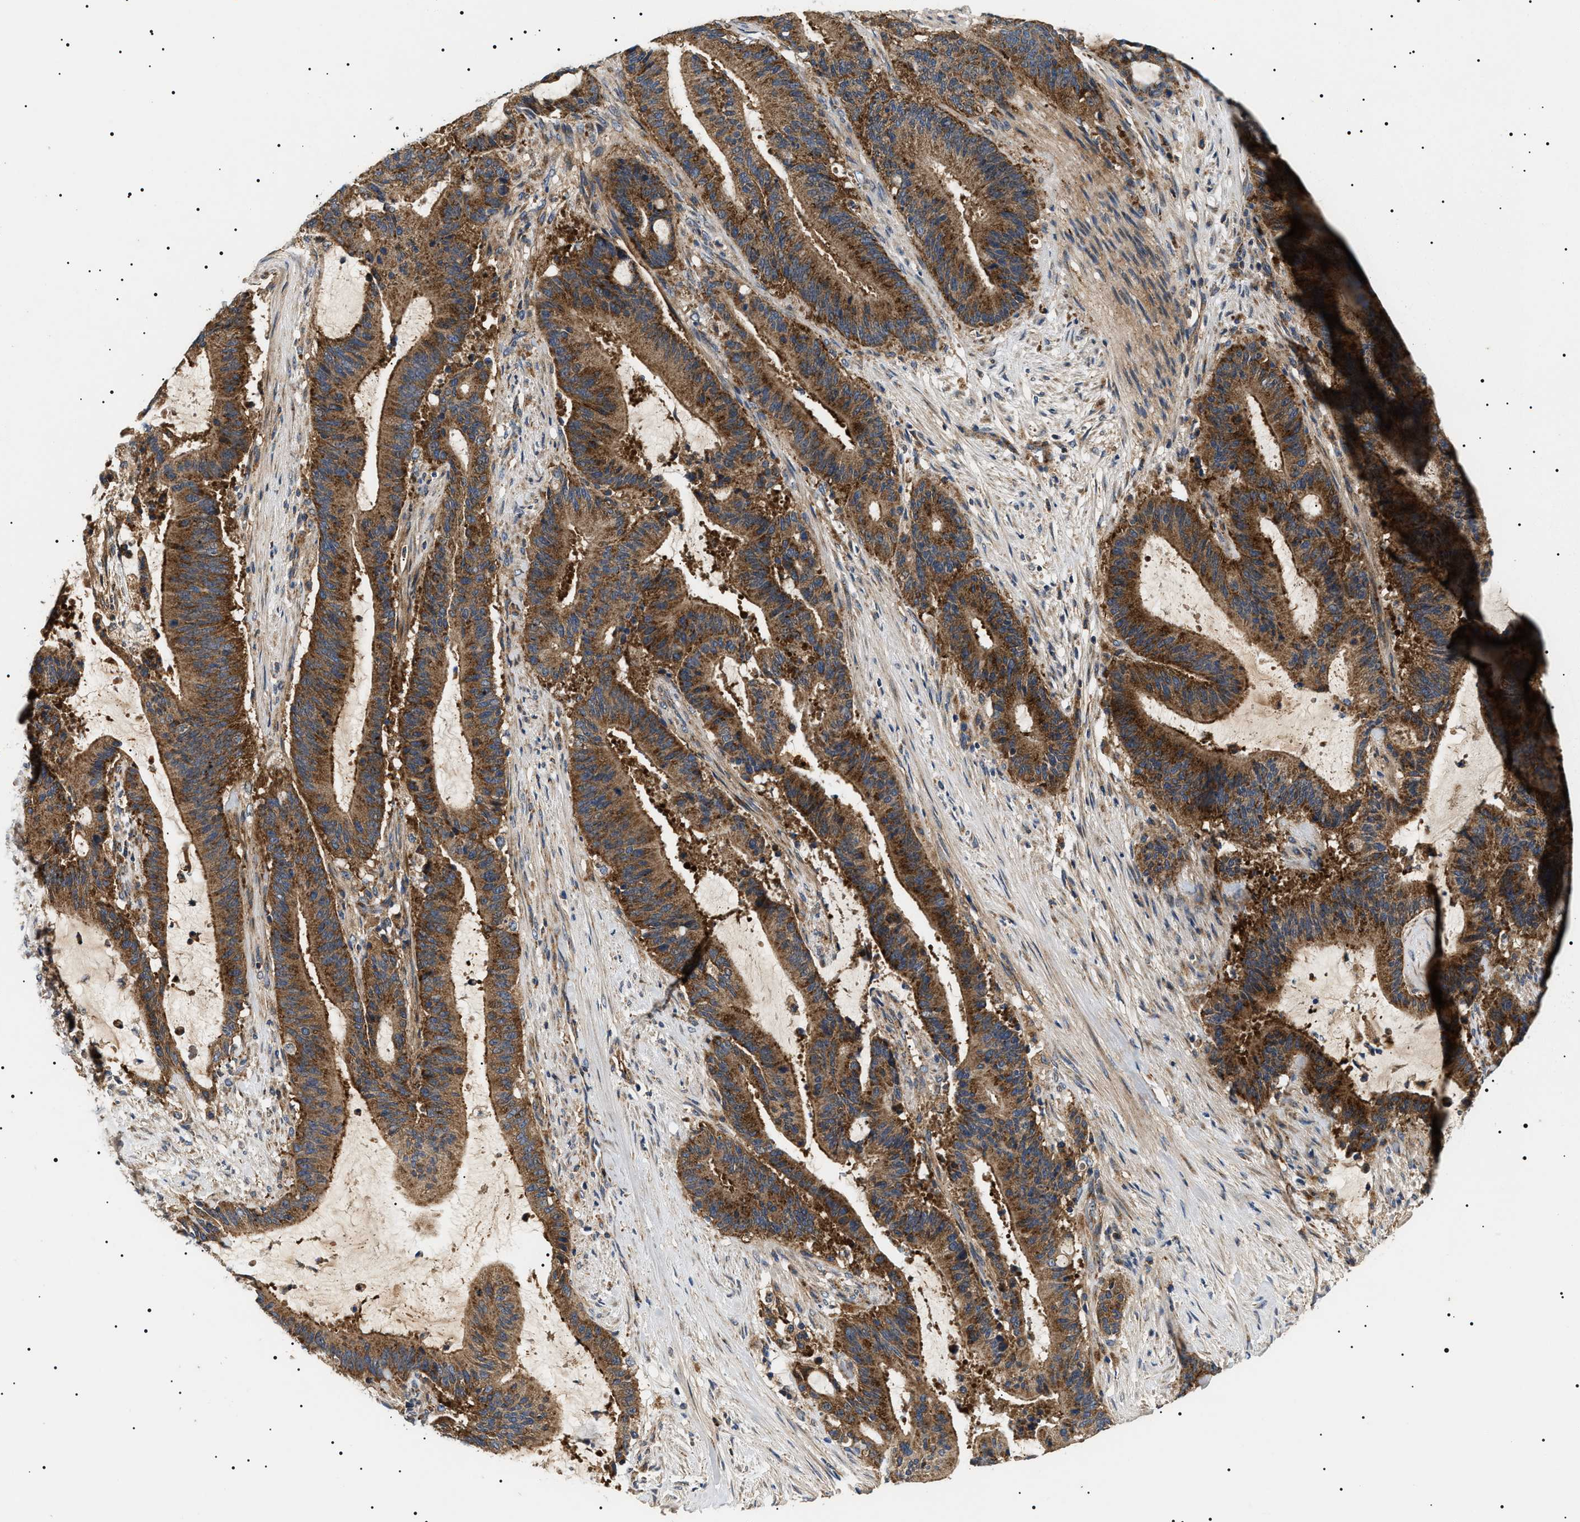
{"staining": {"intensity": "strong", "quantity": ">75%", "location": "cytoplasmic/membranous"}, "tissue": "liver cancer", "cell_type": "Tumor cells", "image_type": "cancer", "snomed": [{"axis": "morphology", "description": "Normal tissue, NOS"}, {"axis": "morphology", "description": "Cholangiocarcinoma"}, {"axis": "topography", "description": "Liver"}, {"axis": "topography", "description": "Peripheral nerve tissue"}], "caption": "The image displays a brown stain indicating the presence of a protein in the cytoplasmic/membranous of tumor cells in liver cancer (cholangiocarcinoma).", "gene": "OXSM", "patient": {"sex": "female", "age": 73}}